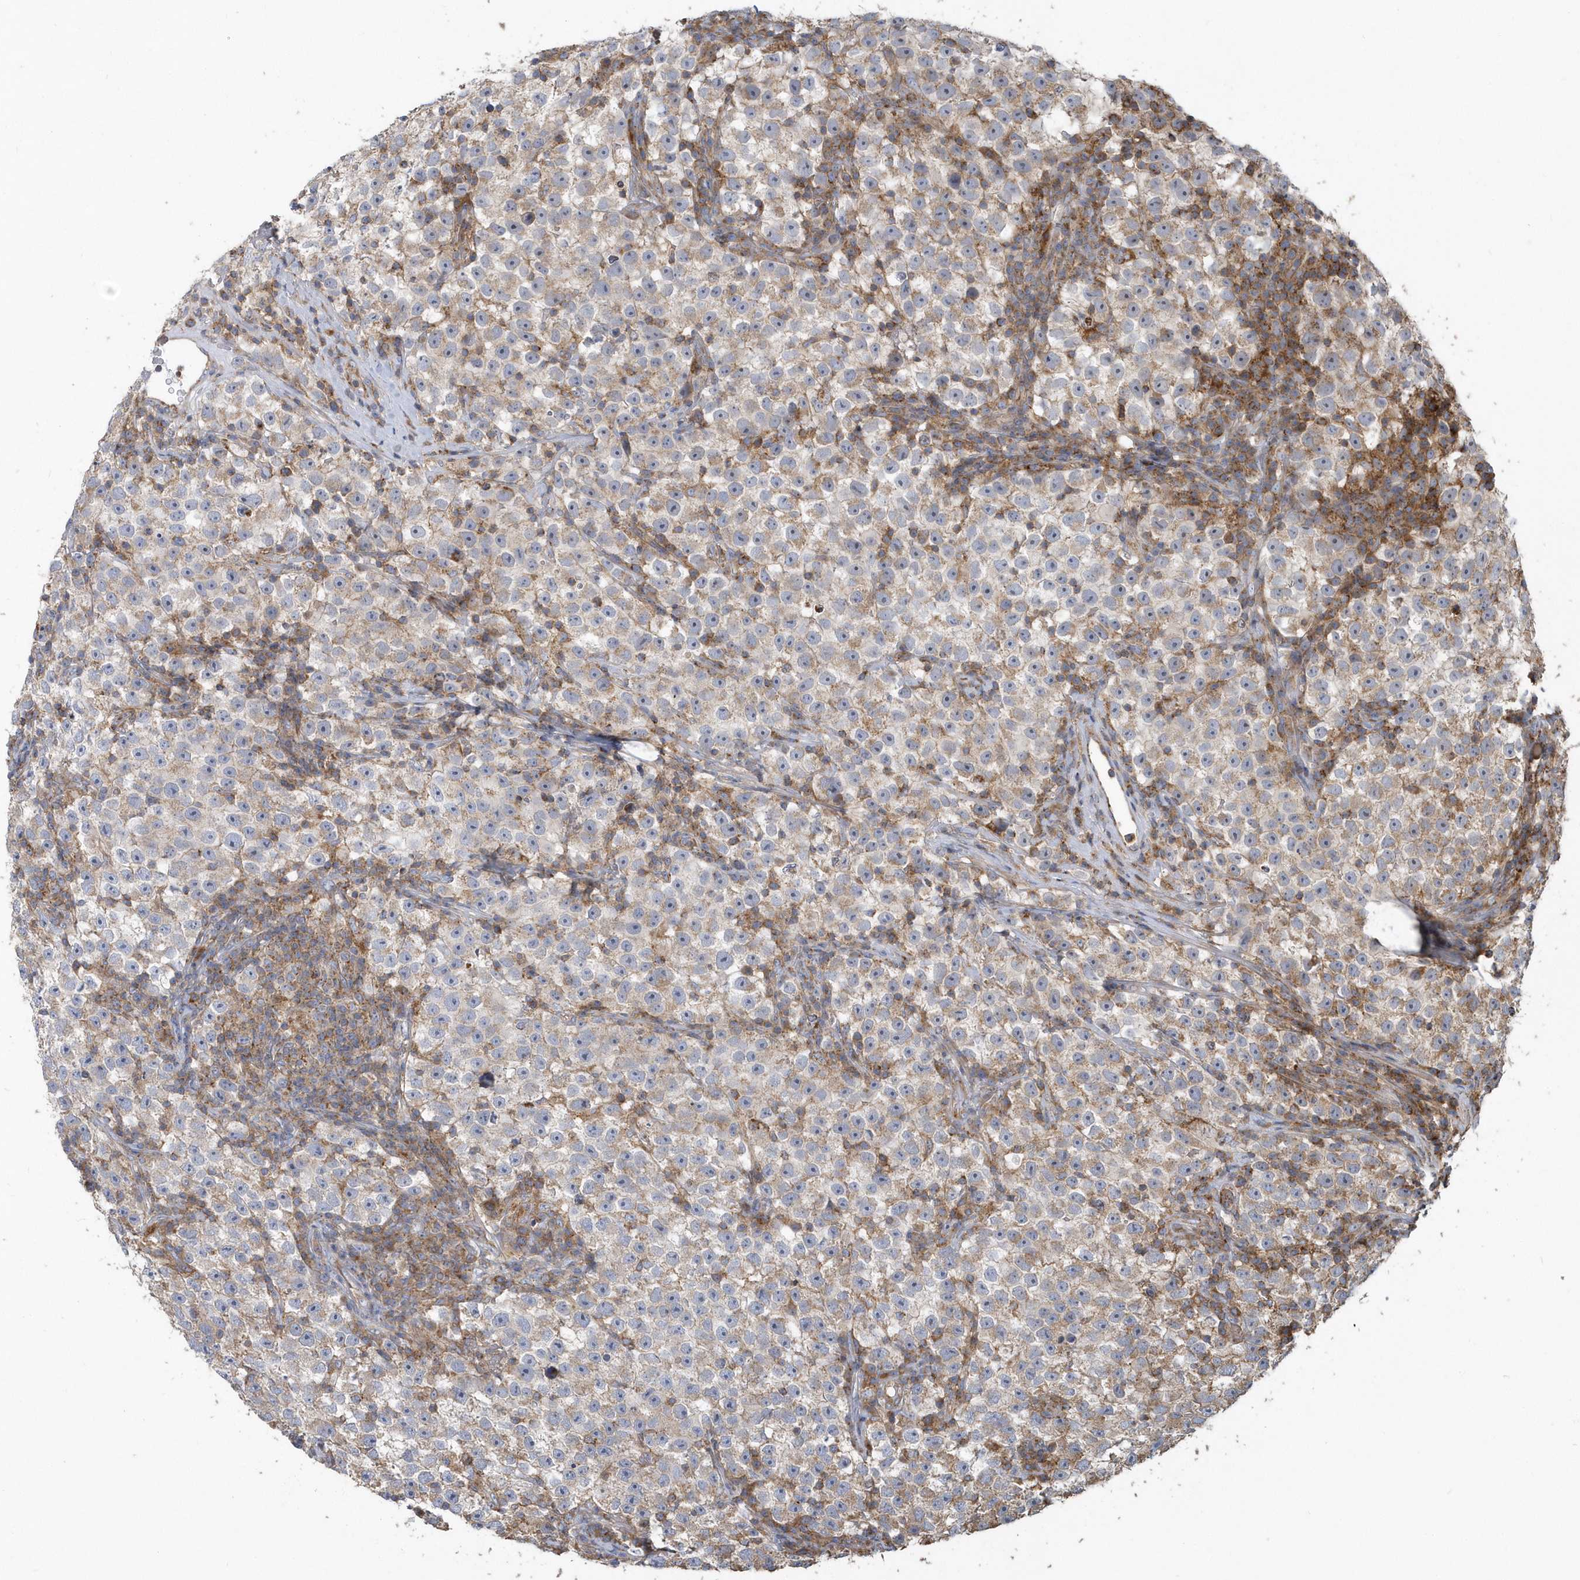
{"staining": {"intensity": "weak", "quantity": "<25%", "location": "cytoplasmic/membranous"}, "tissue": "testis cancer", "cell_type": "Tumor cells", "image_type": "cancer", "snomed": [{"axis": "morphology", "description": "Seminoma, NOS"}, {"axis": "topography", "description": "Testis"}], "caption": "DAB (3,3'-diaminobenzidine) immunohistochemical staining of human testis cancer exhibits no significant expression in tumor cells. Nuclei are stained in blue.", "gene": "TRAIP", "patient": {"sex": "male", "age": 22}}